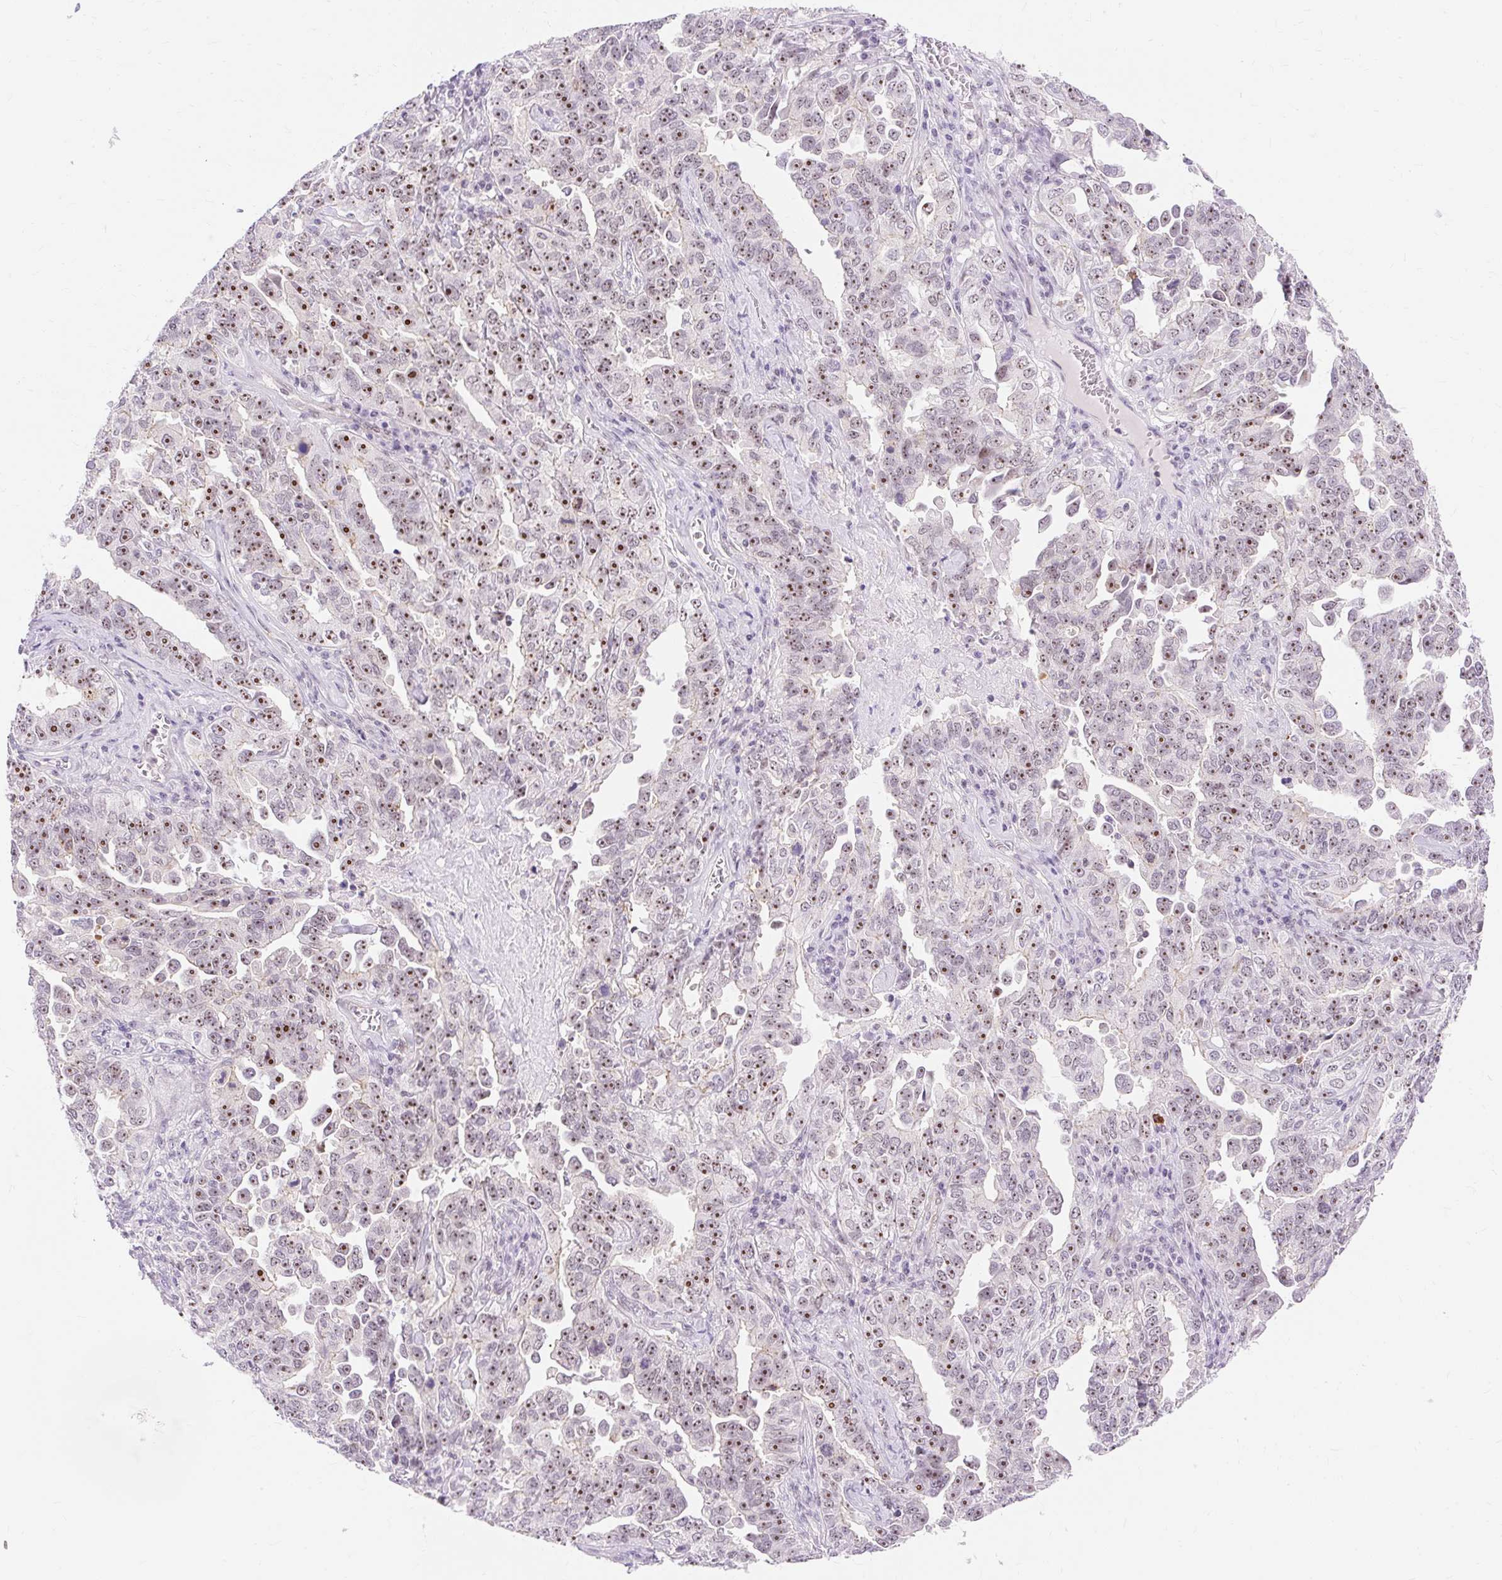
{"staining": {"intensity": "moderate", "quantity": ">75%", "location": "nuclear"}, "tissue": "ovarian cancer", "cell_type": "Tumor cells", "image_type": "cancer", "snomed": [{"axis": "morphology", "description": "Carcinoma, endometroid"}, {"axis": "topography", "description": "Ovary"}], "caption": "Tumor cells reveal medium levels of moderate nuclear positivity in approximately >75% of cells in ovarian cancer (endometroid carcinoma).", "gene": "OBP2A", "patient": {"sex": "female", "age": 62}}